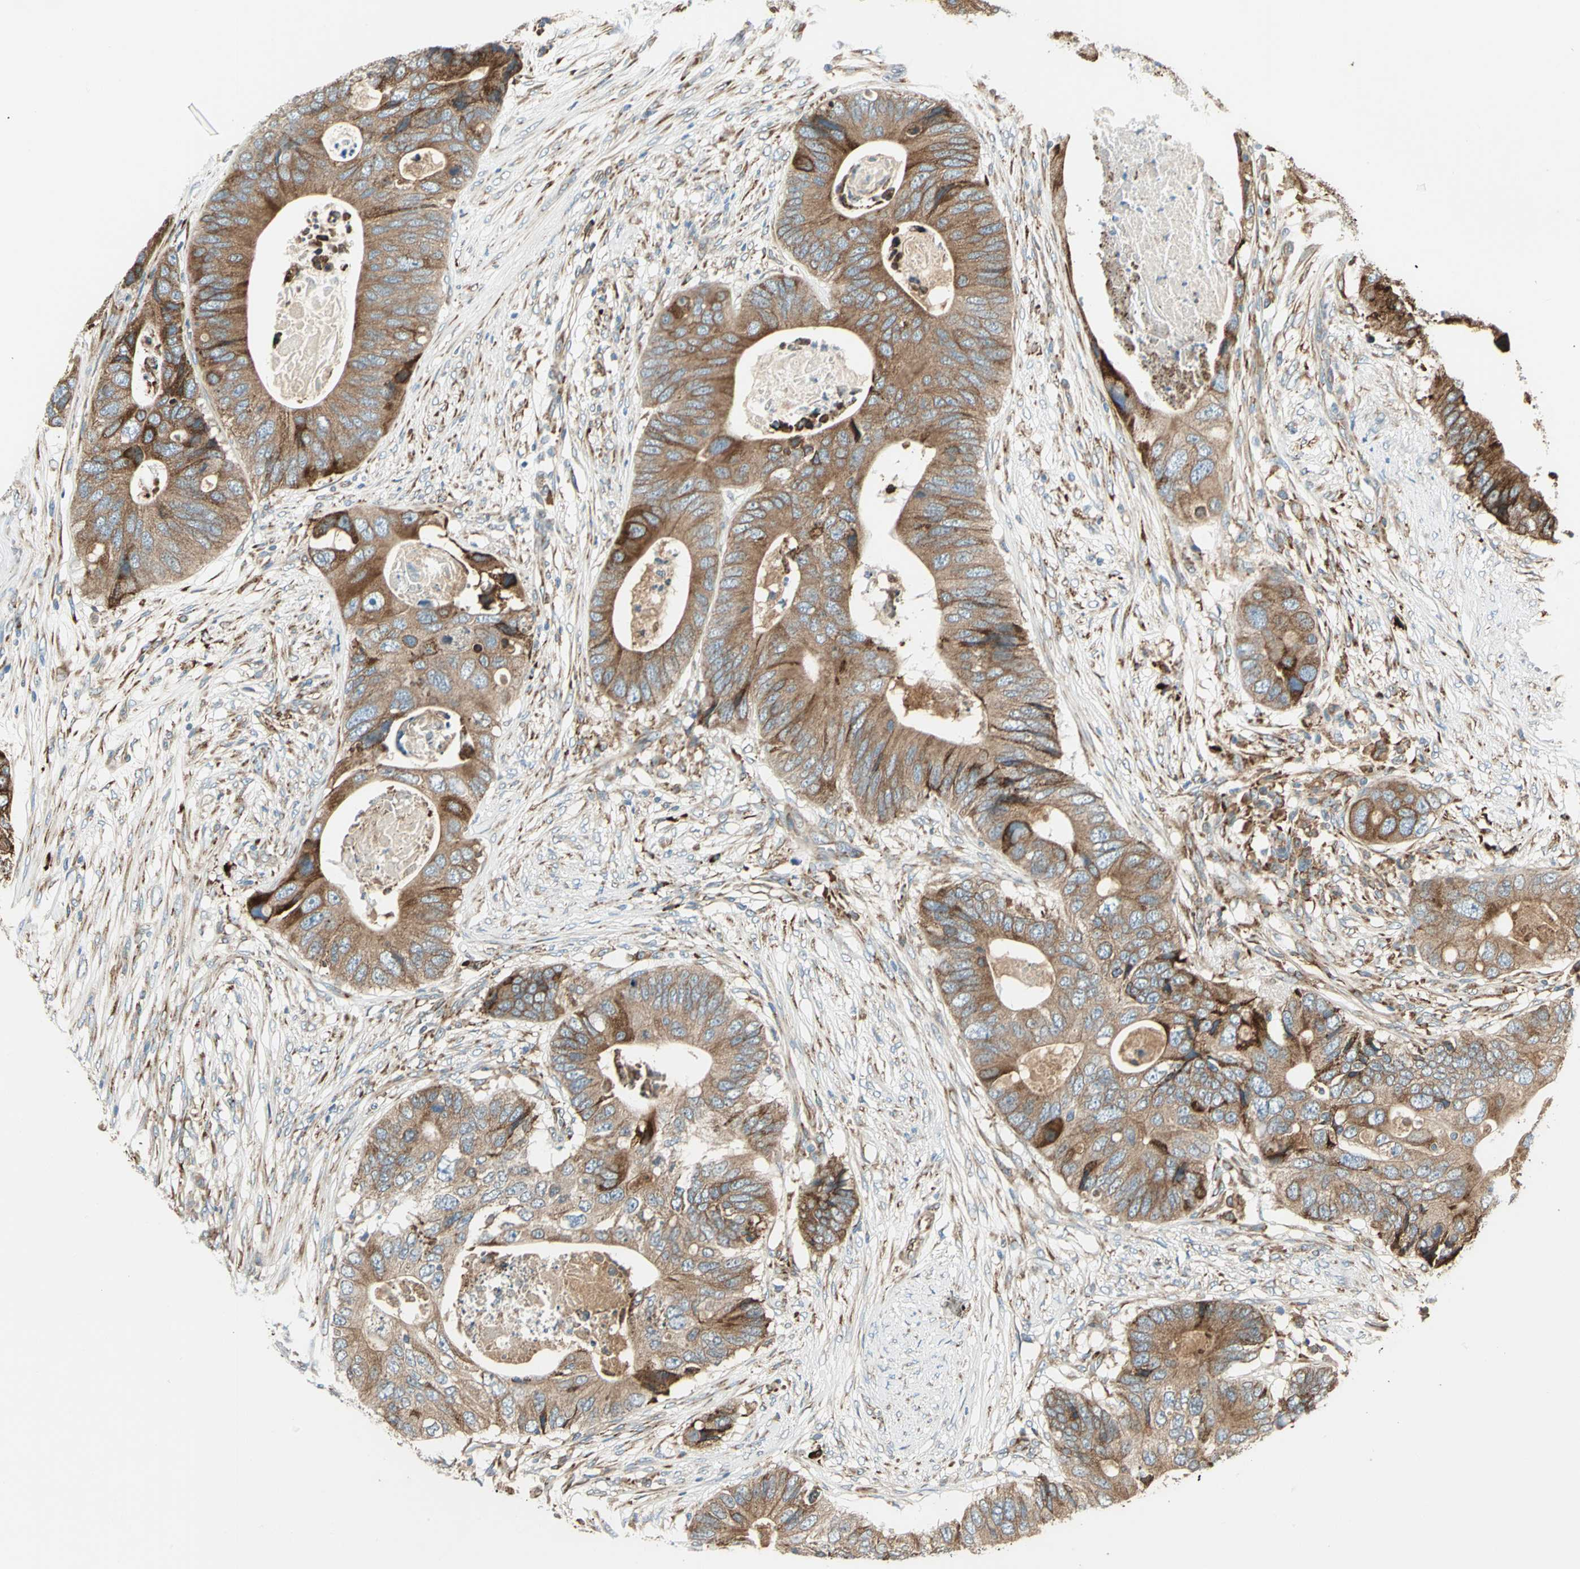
{"staining": {"intensity": "strong", "quantity": ">75%", "location": "cytoplasmic/membranous"}, "tissue": "colorectal cancer", "cell_type": "Tumor cells", "image_type": "cancer", "snomed": [{"axis": "morphology", "description": "Adenocarcinoma, NOS"}, {"axis": "topography", "description": "Colon"}], "caption": "Protein expression analysis of adenocarcinoma (colorectal) exhibits strong cytoplasmic/membranous positivity in approximately >75% of tumor cells.", "gene": "PDIA4", "patient": {"sex": "male", "age": 71}}